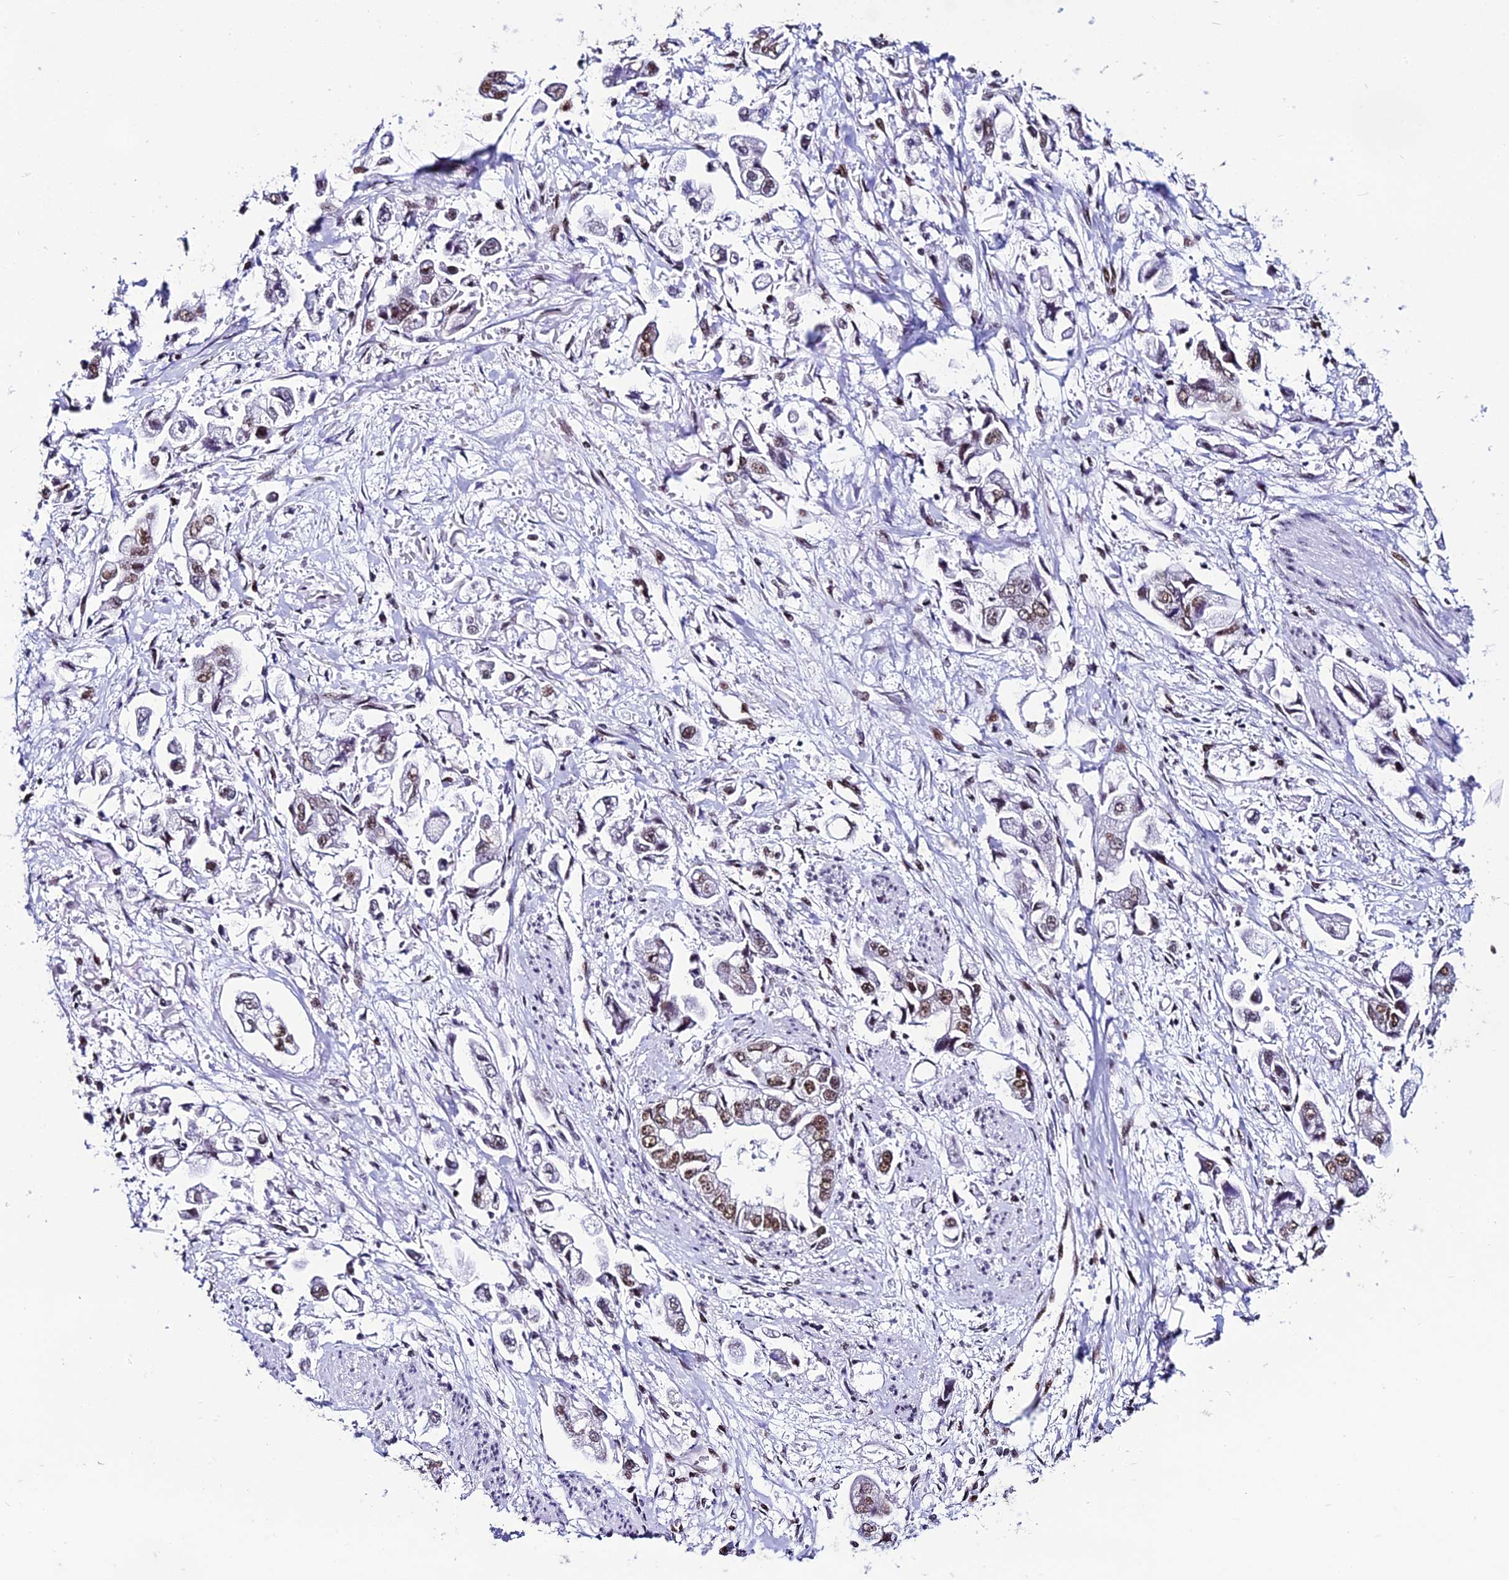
{"staining": {"intensity": "moderate", "quantity": "25%-75%", "location": "nuclear"}, "tissue": "stomach cancer", "cell_type": "Tumor cells", "image_type": "cancer", "snomed": [{"axis": "morphology", "description": "Adenocarcinoma, NOS"}, {"axis": "topography", "description": "Stomach"}], "caption": "An image of adenocarcinoma (stomach) stained for a protein displays moderate nuclear brown staining in tumor cells. The protein is shown in brown color, while the nuclei are stained blue.", "gene": "HNRNPH1", "patient": {"sex": "male", "age": 62}}